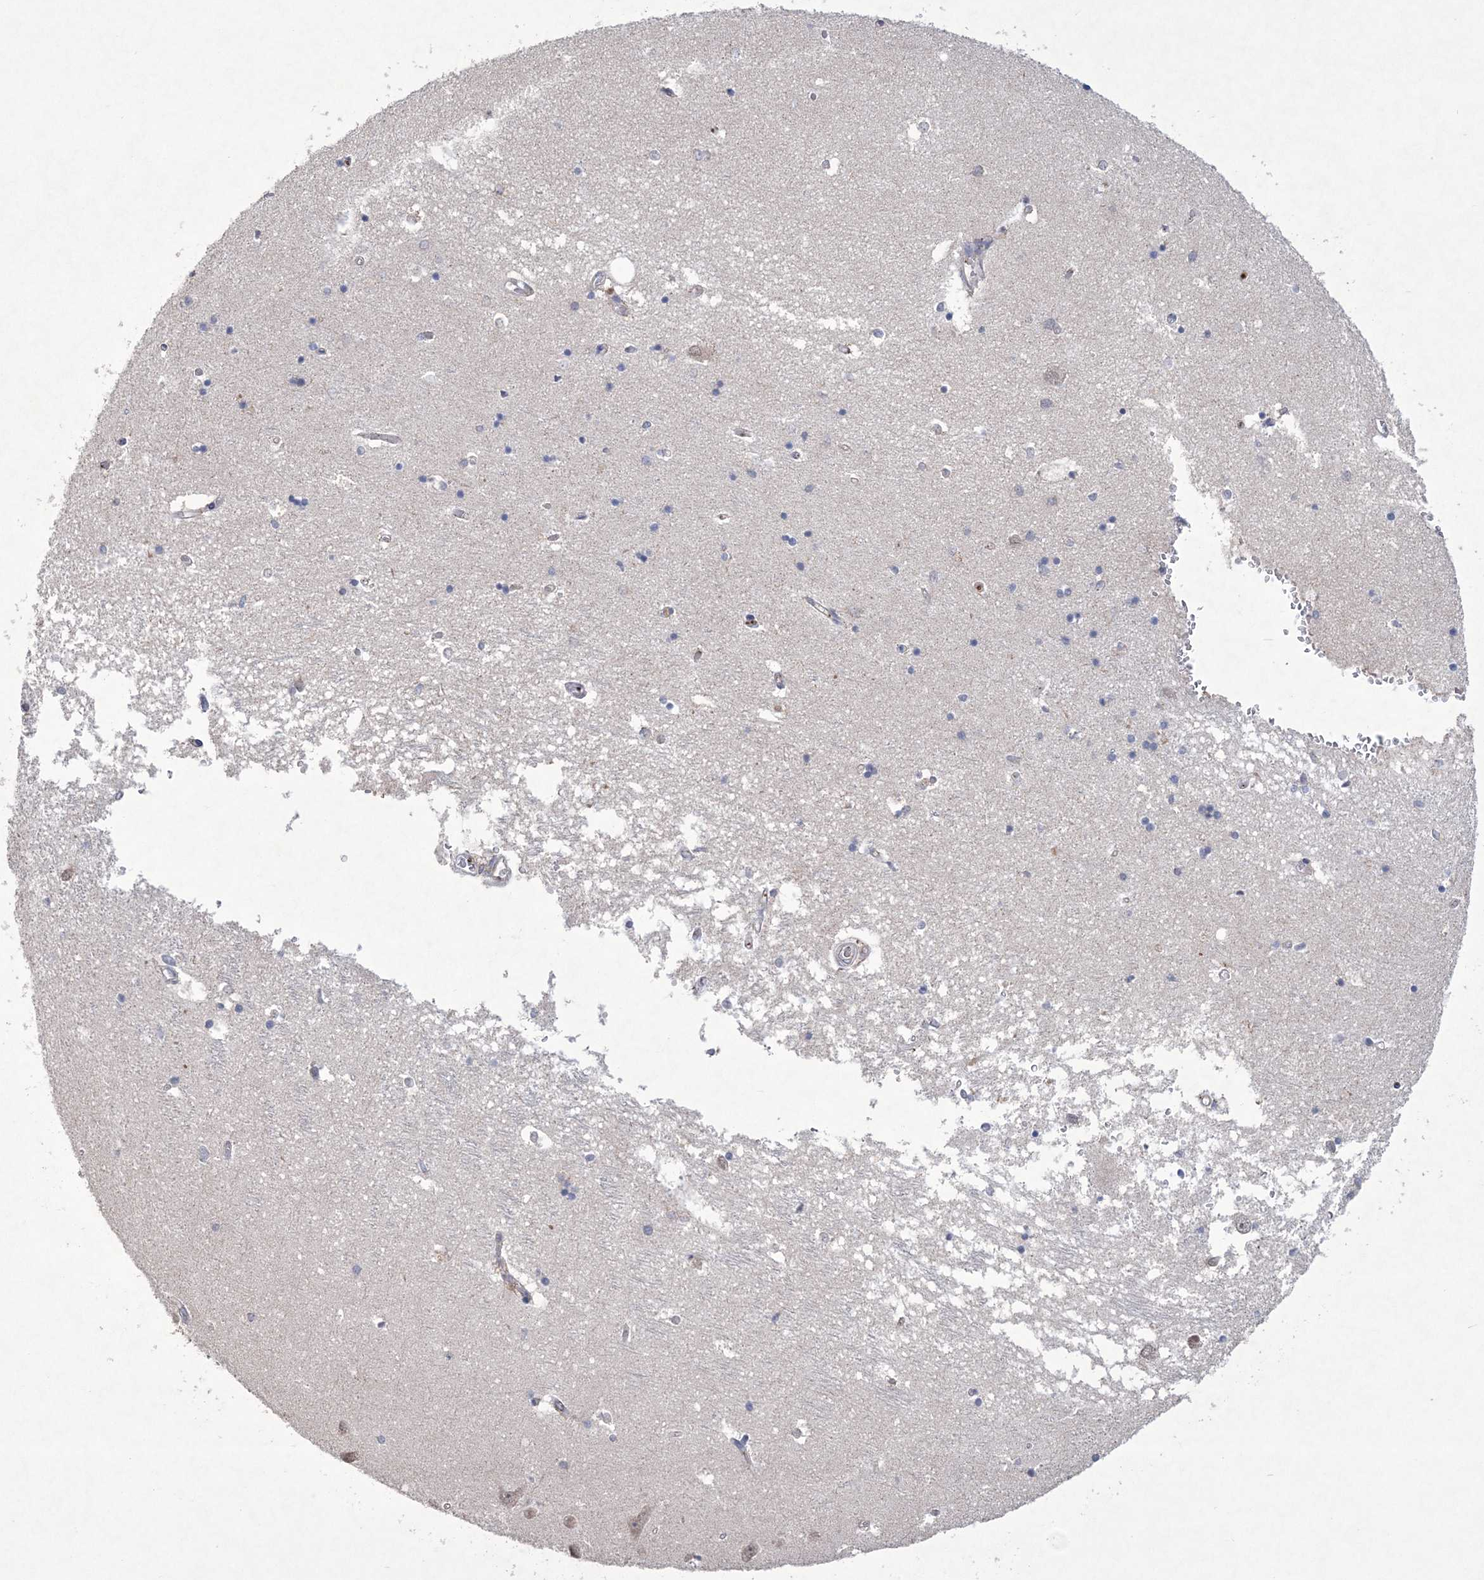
{"staining": {"intensity": "negative", "quantity": "none", "location": "none"}, "tissue": "hippocampus", "cell_type": "Glial cells", "image_type": "normal", "snomed": [{"axis": "morphology", "description": "Normal tissue, NOS"}, {"axis": "topography", "description": "Hippocampus"}], "caption": "This is an immunohistochemistry image of benign human hippocampus. There is no expression in glial cells.", "gene": "DPCD", "patient": {"sex": "male", "age": 45}}